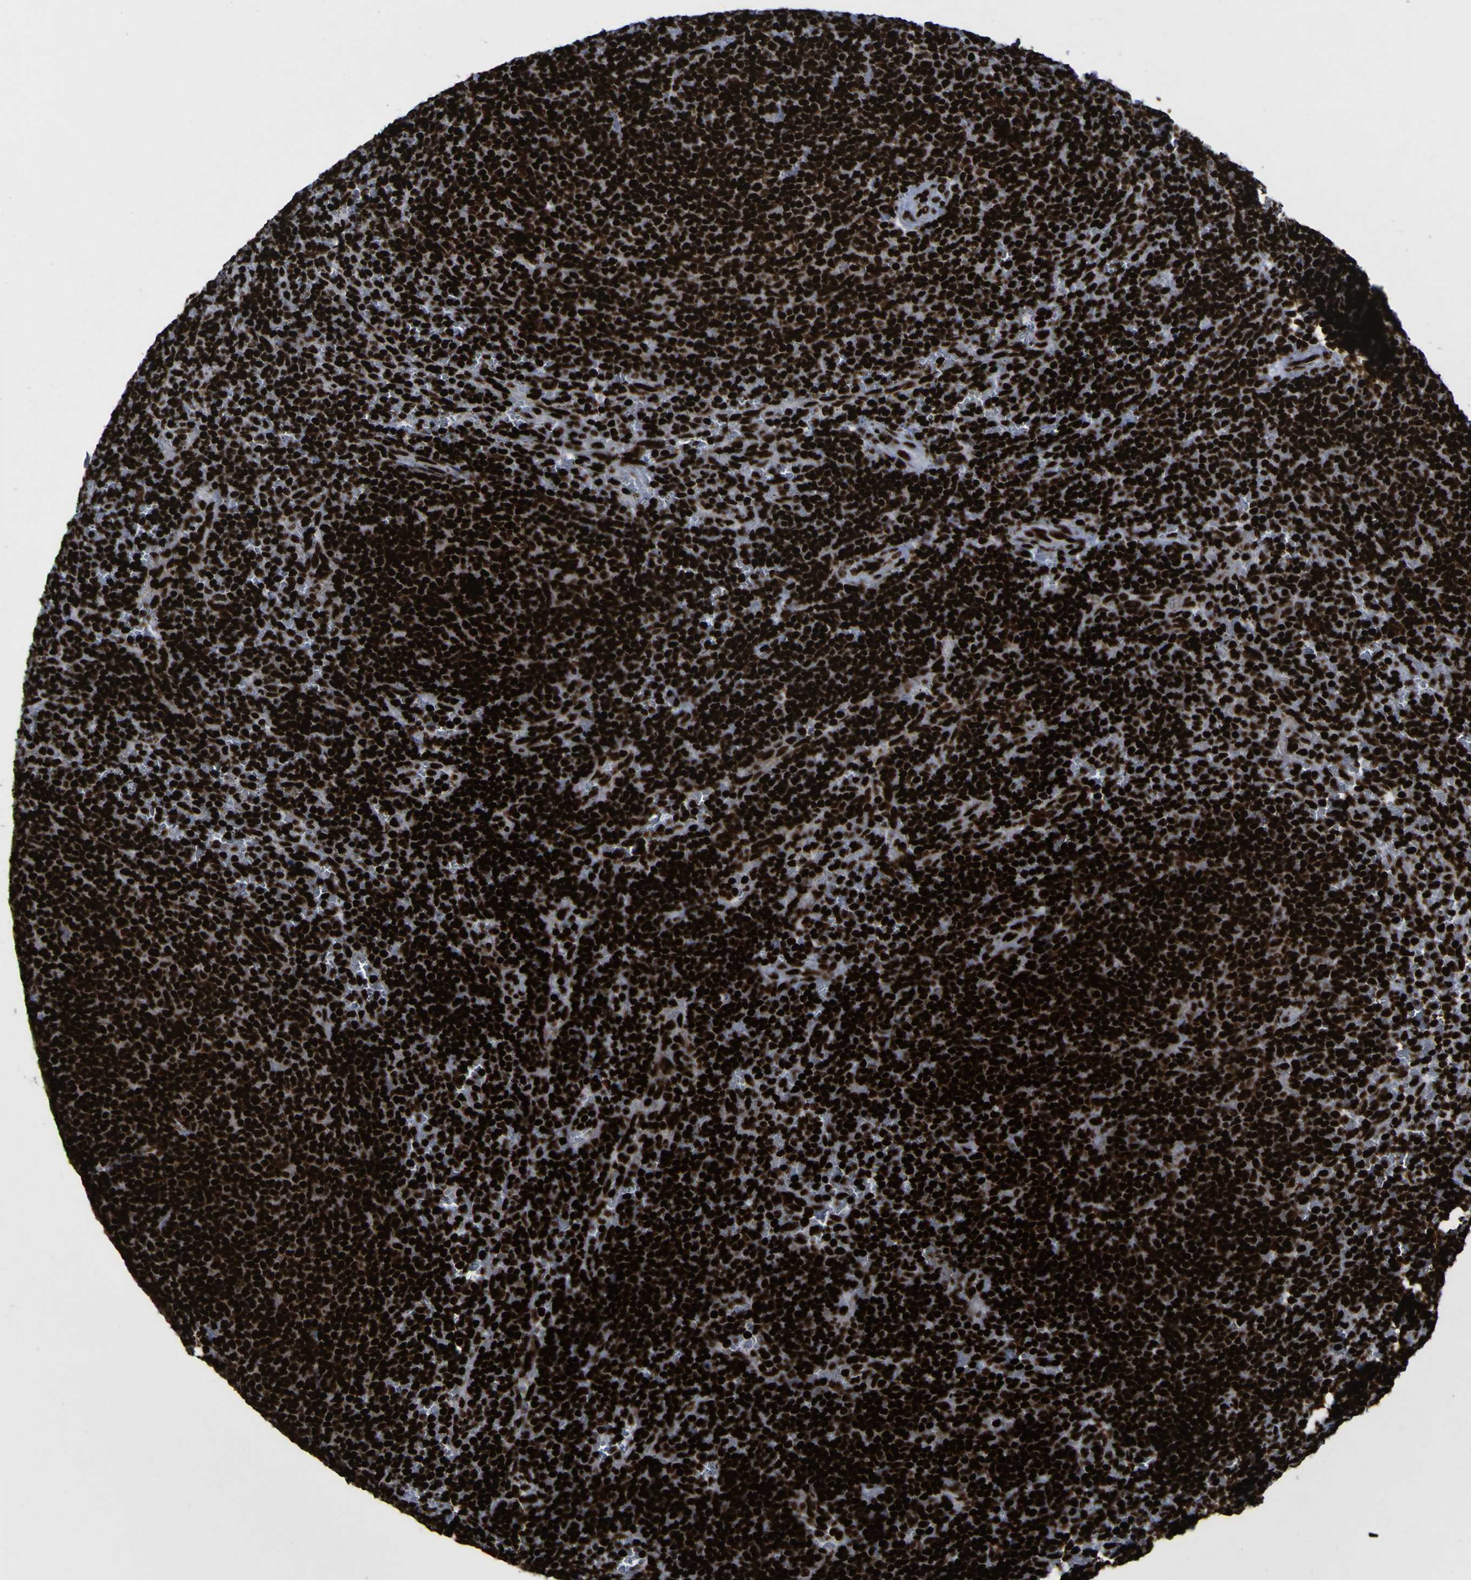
{"staining": {"intensity": "strong", "quantity": ">75%", "location": "nuclear"}, "tissue": "lymphoma", "cell_type": "Tumor cells", "image_type": "cancer", "snomed": [{"axis": "morphology", "description": "Malignant lymphoma, non-Hodgkin's type, Low grade"}, {"axis": "topography", "description": "Spleen"}], "caption": "Approximately >75% of tumor cells in low-grade malignant lymphoma, non-Hodgkin's type reveal strong nuclear protein staining as visualized by brown immunohistochemical staining.", "gene": "NPM1", "patient": {"sex": "female", "age": 50}}